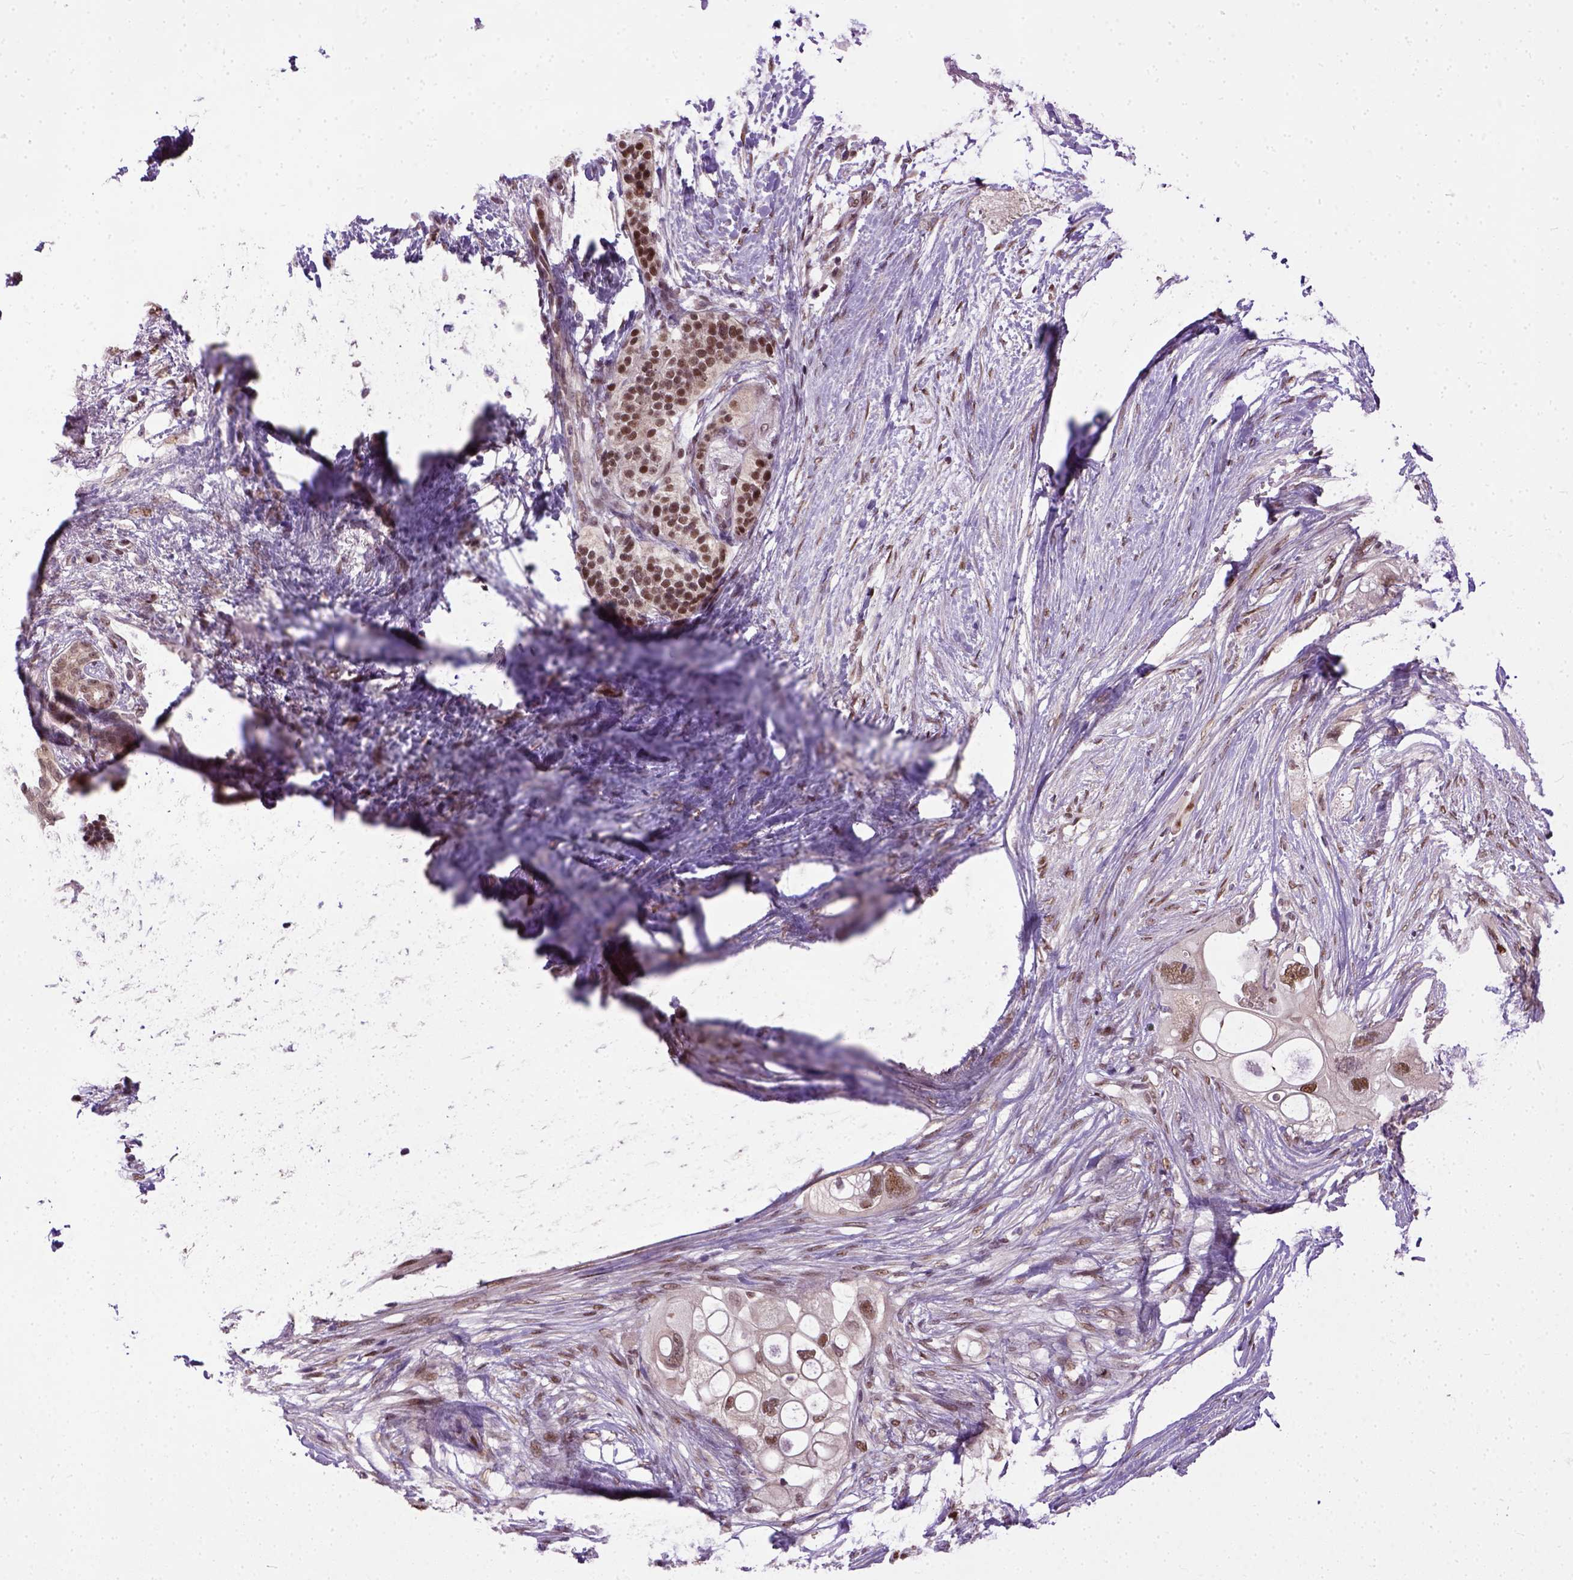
{"staining": {"intensity": "moderate", "quantity": ">75%", "location": "nuclear"}, "tissue": "pancreatic cancer", "cell_type": "Tumor cells", "image_type": "cancer", "snomed": [{"axis": "morphology", "description": "Adenocarcinoma, NOS"}, {"axis": "topography", "description": "Pancreas"}], "caption": "An image showing moderate nuclear expression in about >75% of tumor cells in pancreatic cancer, as visualized by brown immunohistochemical staining.", "gene": "UBA3", "patient": {"sex": "female", "age": 72}}